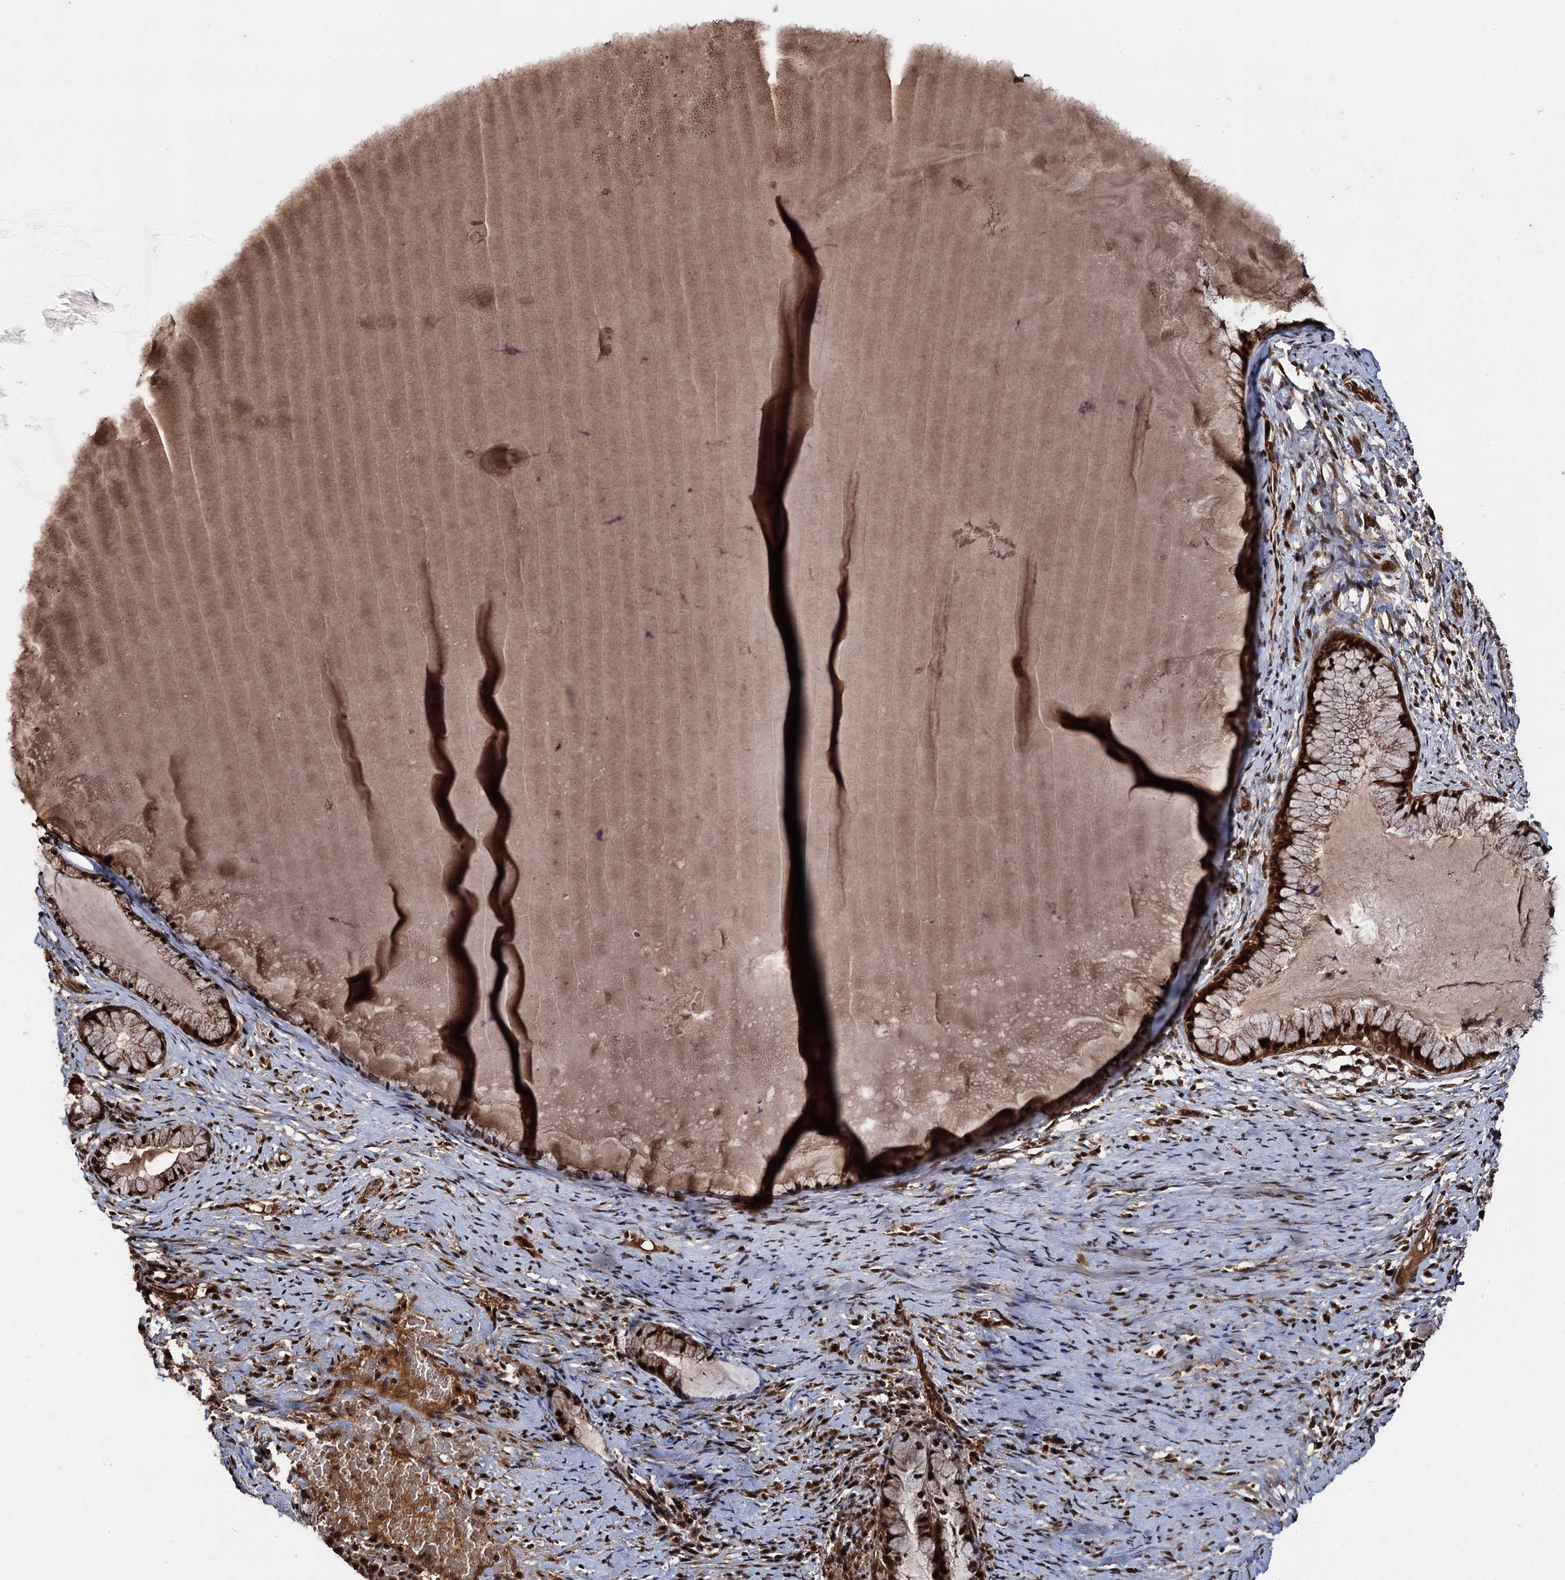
{"staining": {"intensity": "moderate", "quantity": ">75%", "location": "cytoplasmic/membranous,nuclear"}, "tissue": "cervix", "cell_type": "Glandular cells", "image_type": "normal", "snomed": [{"axis": "morphology", "description": "Normal tissue, NOS"}, {"axis": "topography", "description": "Cervix"}], "caption": "Moderate cytoplasmic/membranous,nuclear staining is identified in about >75% of glandular cells in benign cervix. The staining is performed using DAB (3,3'-diaminobenzidine) brown chromogen to label protein expression. The nuclei are counter-stained blue using hematoxylin.", "gene": "CEP192", "patient": {"sex": "female", "age": 42}}